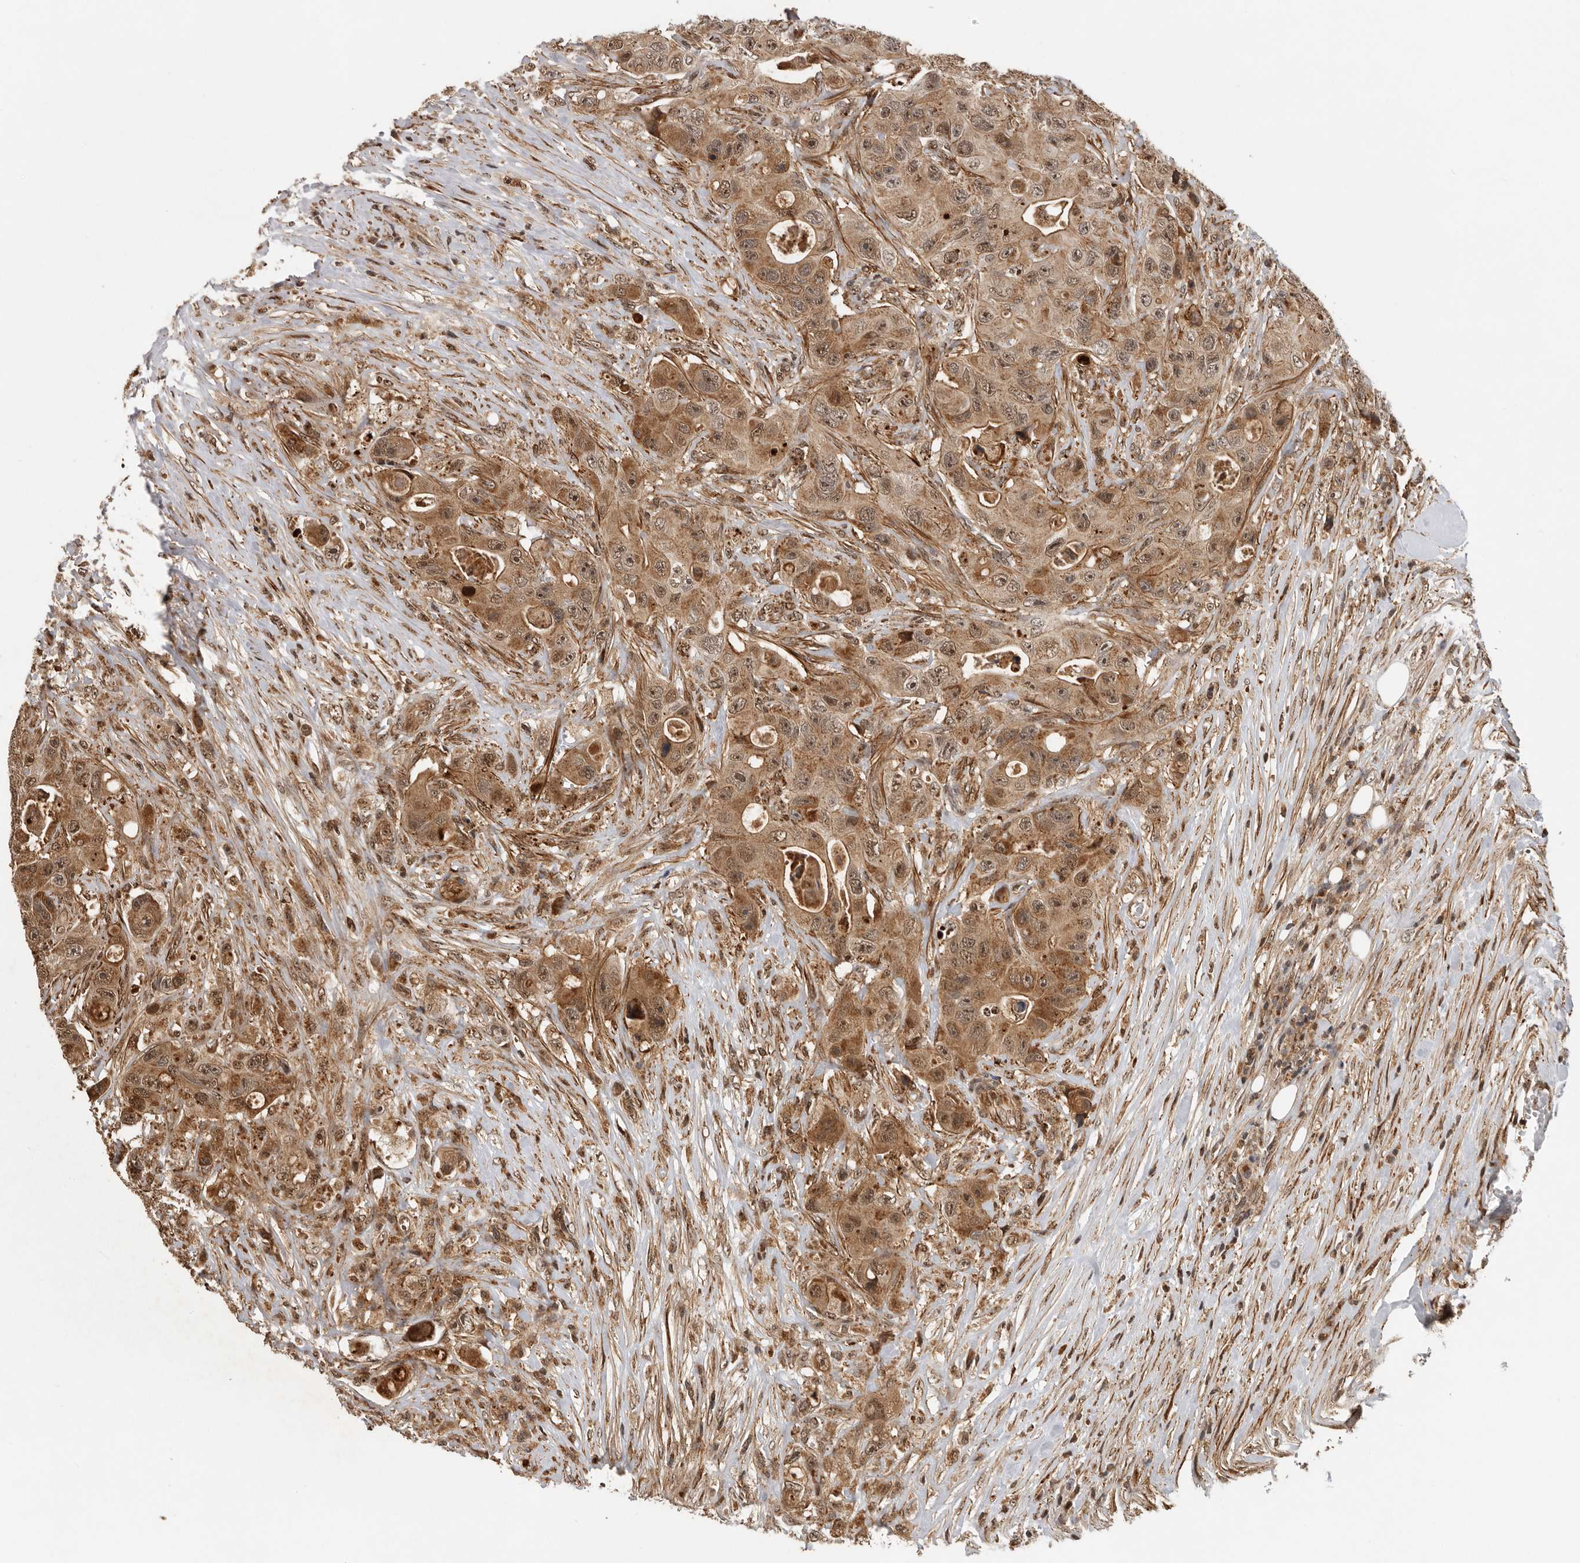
{"staining": {"intensity": "moderate", "quantity": ">75%", "location": "cytoplasmic/membranous"}, "tissue": "colorectal cancer", "cell_type": "Tumor cells", "image_type": "cancer", "snomed": [{"axis": "morphology", "description": "Adenocarcinoma, NOS"}, {"axis": "topography", "description": "Colon"}], "caption": "Colorectal cancer stained with a brown dye displays moderate cytoplasmic/membranous positive expression in approximately >75% of tumor cells.", "gene": "RNF157", "patient": {"sex": "female", "age": 46}}